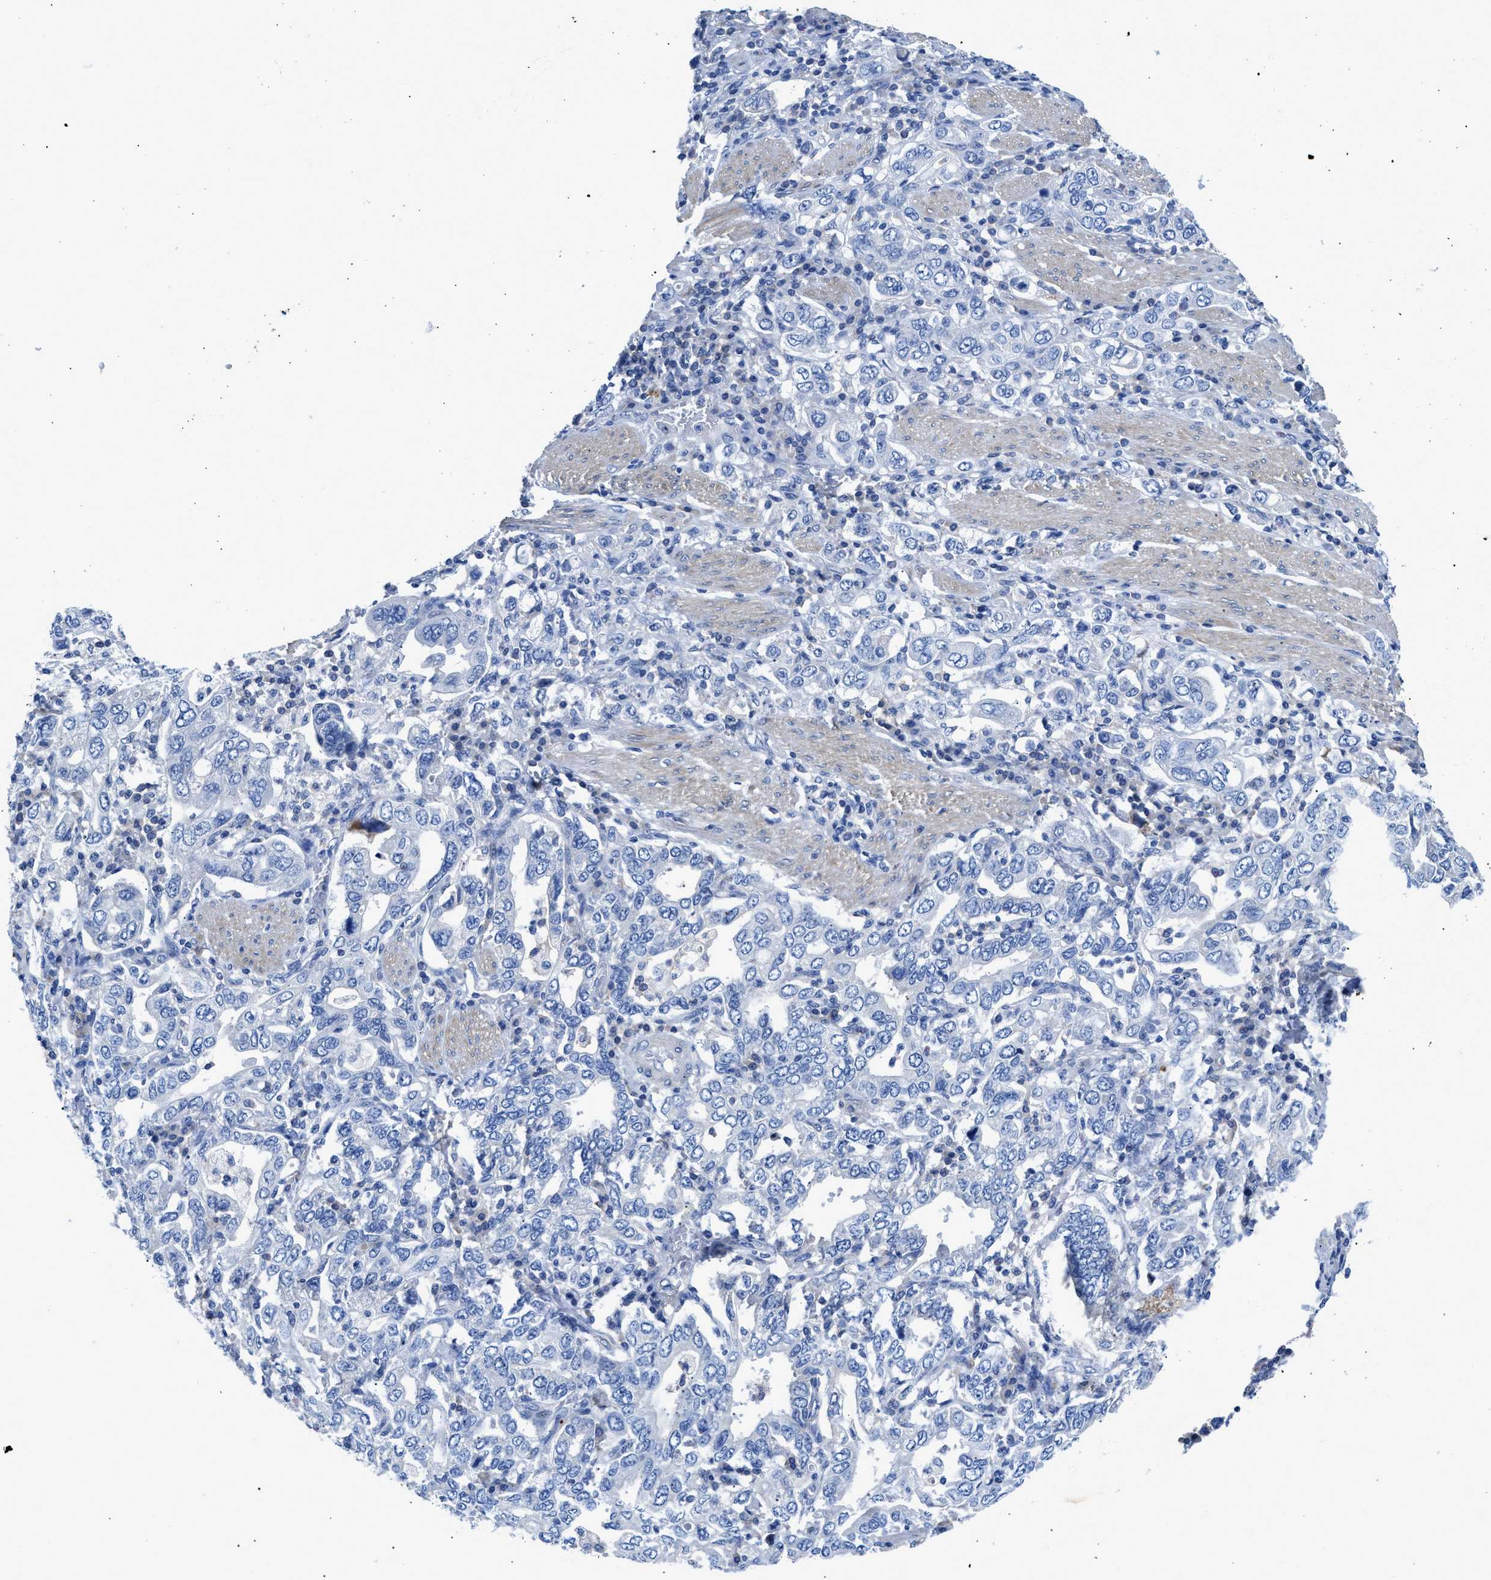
{"staining": {"intensity": "negative", "quantity": "none", "location": "none"}, "tissue": "stomach cancer", "cell_type": "Tumor cells", "image_type": "cancer", "snomed": [{"axis": "morphology", "description": "Adenocarcinoma, NOS"}, {"axis": "topography", "description": "Stomach, upper"}], "caption": "Histopathology image shows no protein expression in tumor cells of adenocarcinoma (stomach) tissue.", "gene": "SLC10A6", "patient": {"sex": "male", "age": 62}}